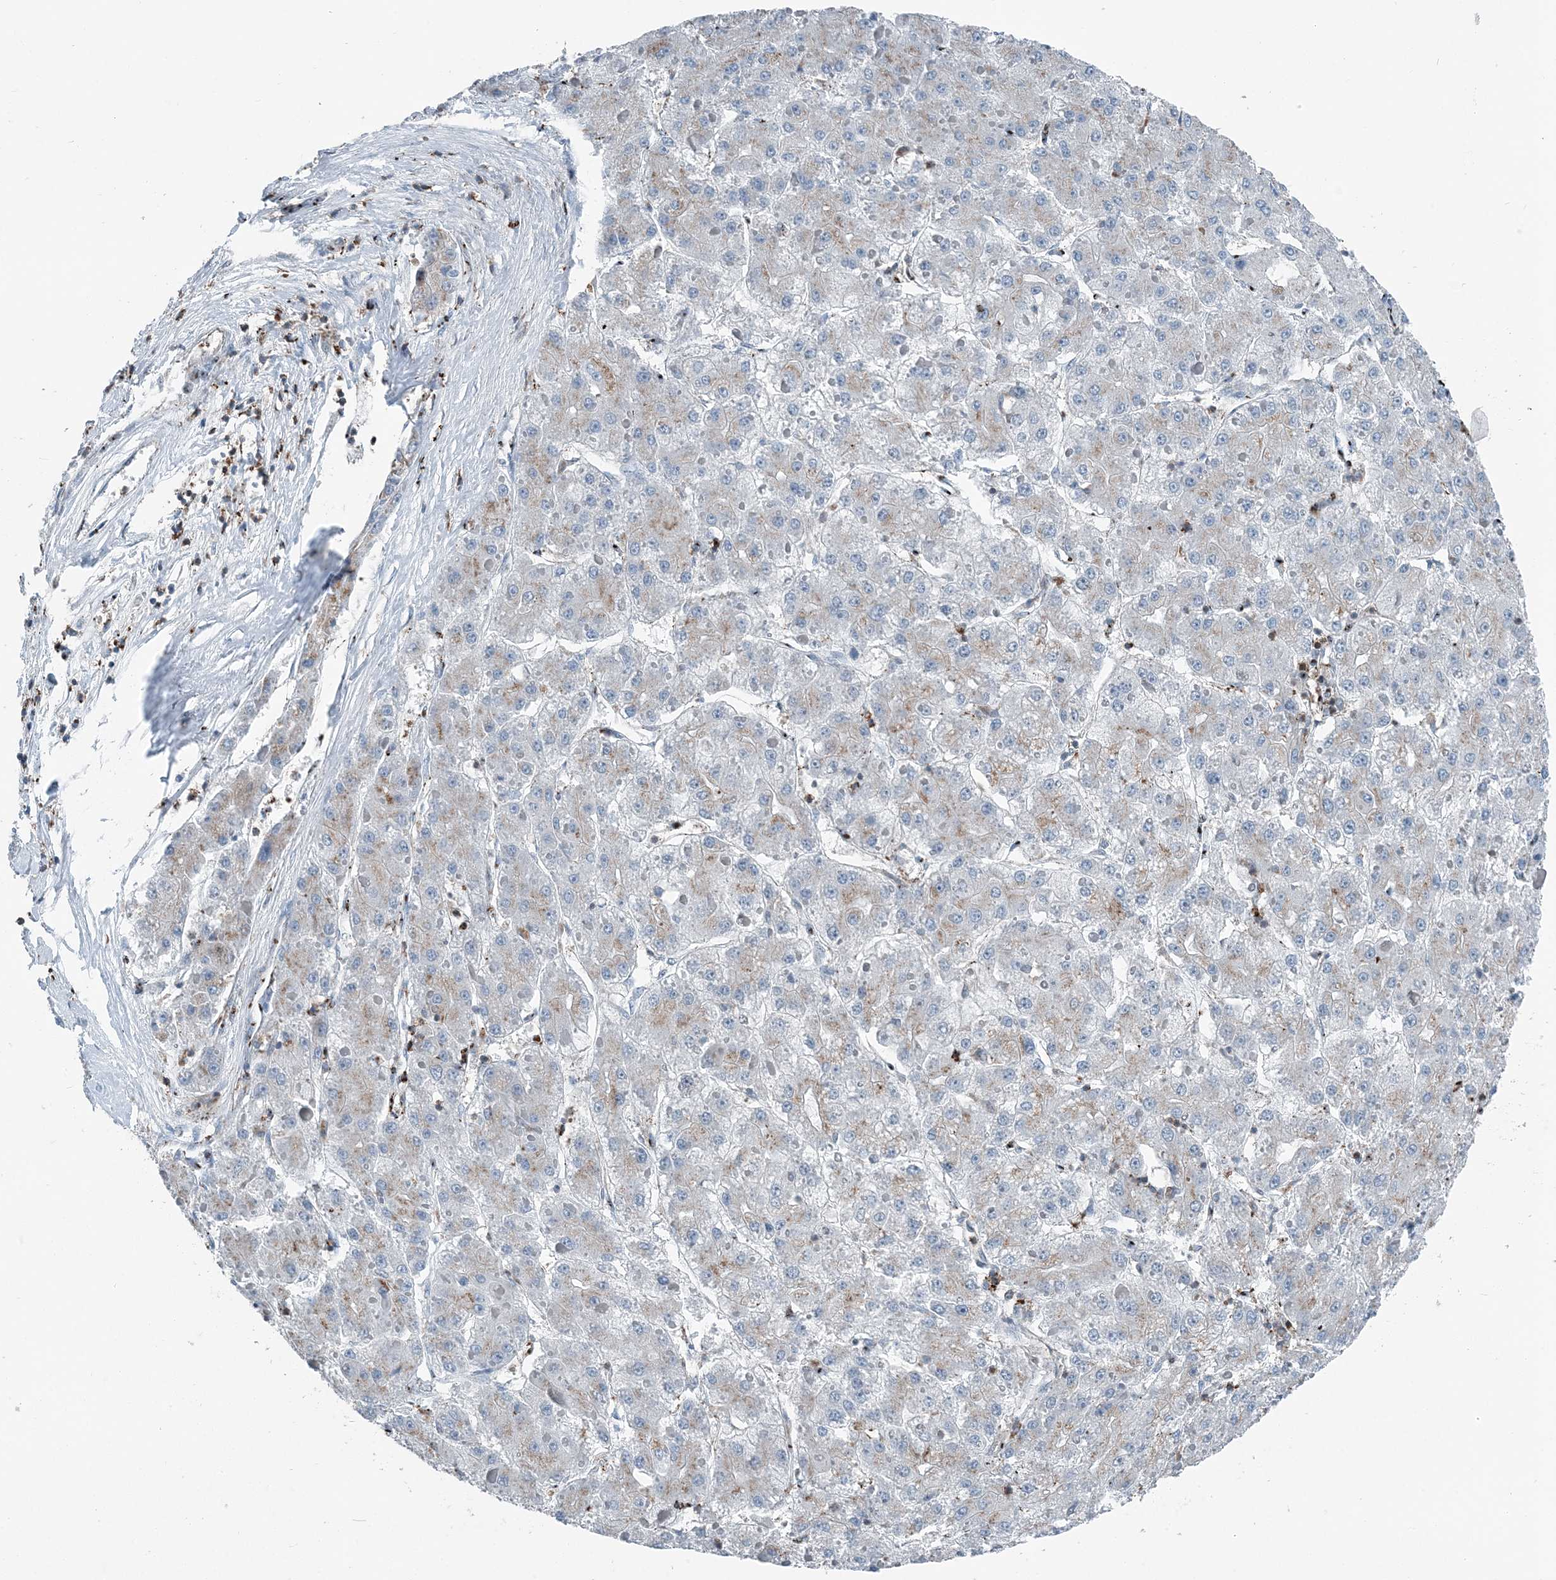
{"staining": {"intensity": "weak", "quantity": "<25%", "location": "cytoplasmic/membranous"}, "tissue": "liver cancer", "cell_type": "Tumor cells", "image_type": "cancer", "snomed": [{"axis": "morphology", "description": "Carcinoma, Hepatocellular, NOS"}, {"axis": "topography", "description": "Liver"}], "caption": "Immunohistochemistry of human liver cancer (hepatocellular carcinoma) reveals no positivity in tumor cells.", "gene": "CFL1", "patient": {"sex": "female", "age": 73}}